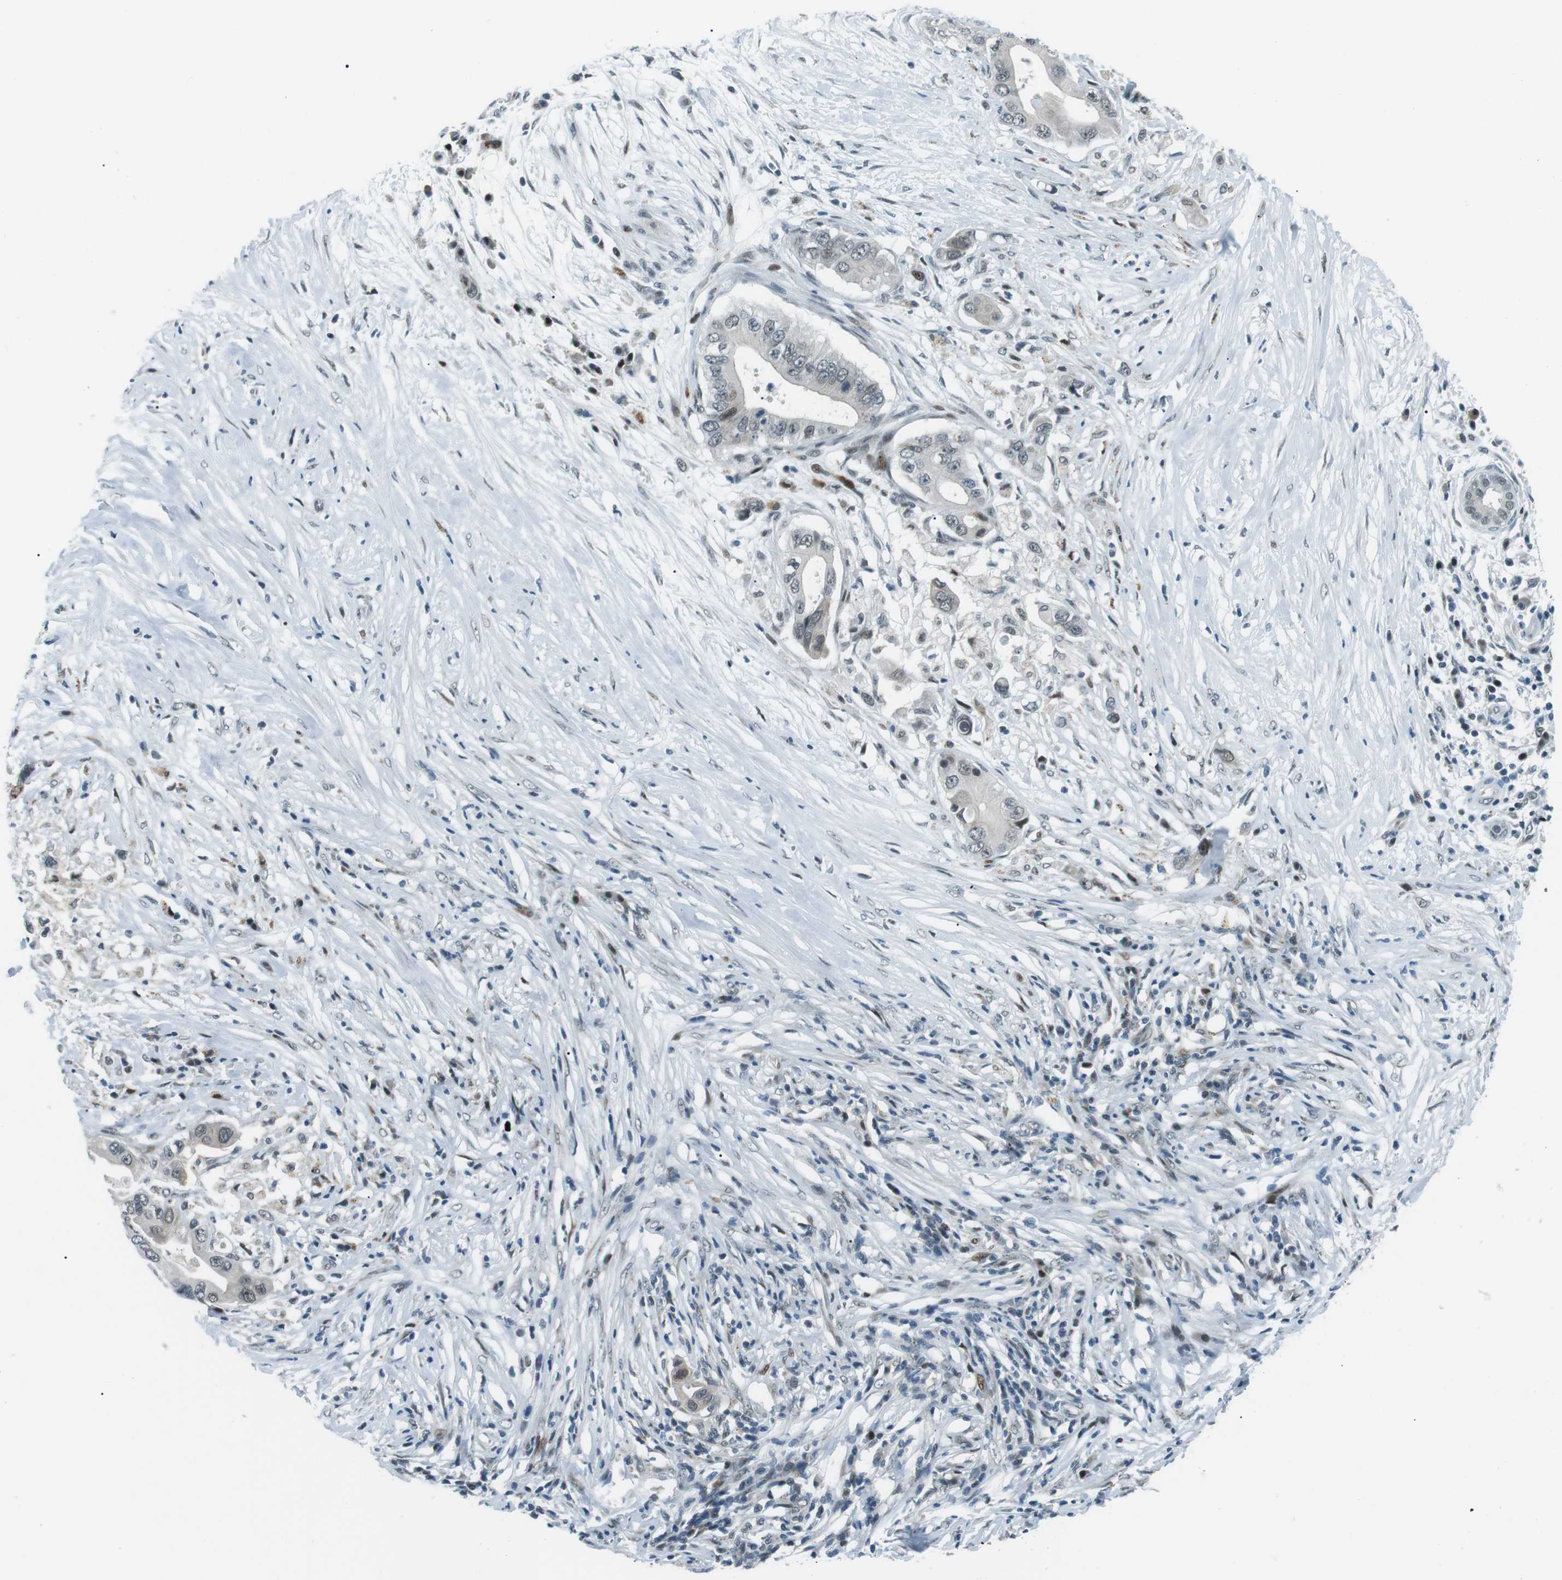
{"staining": {"intensity": "negative", "quantity": "none", "location": "none"}, "tissue": "pancreatic cancer", "cell_type": "Tumor cells", "image_type": "cancer", "snomed": [{"axis": "morphology", "description": "Adenocarcinoma, NOS"}, {"axis": "topography", "description": "Pancreas"}], "caption": "DAB immunohistochemical staining of human pancreatic adenocarcinoma reveals no significant expression in tumor cells. (DAB immunohistochemistry (IHC), high magnification).", "gene": "PJA1", "patient": {"sex": "male", "age": 77}}